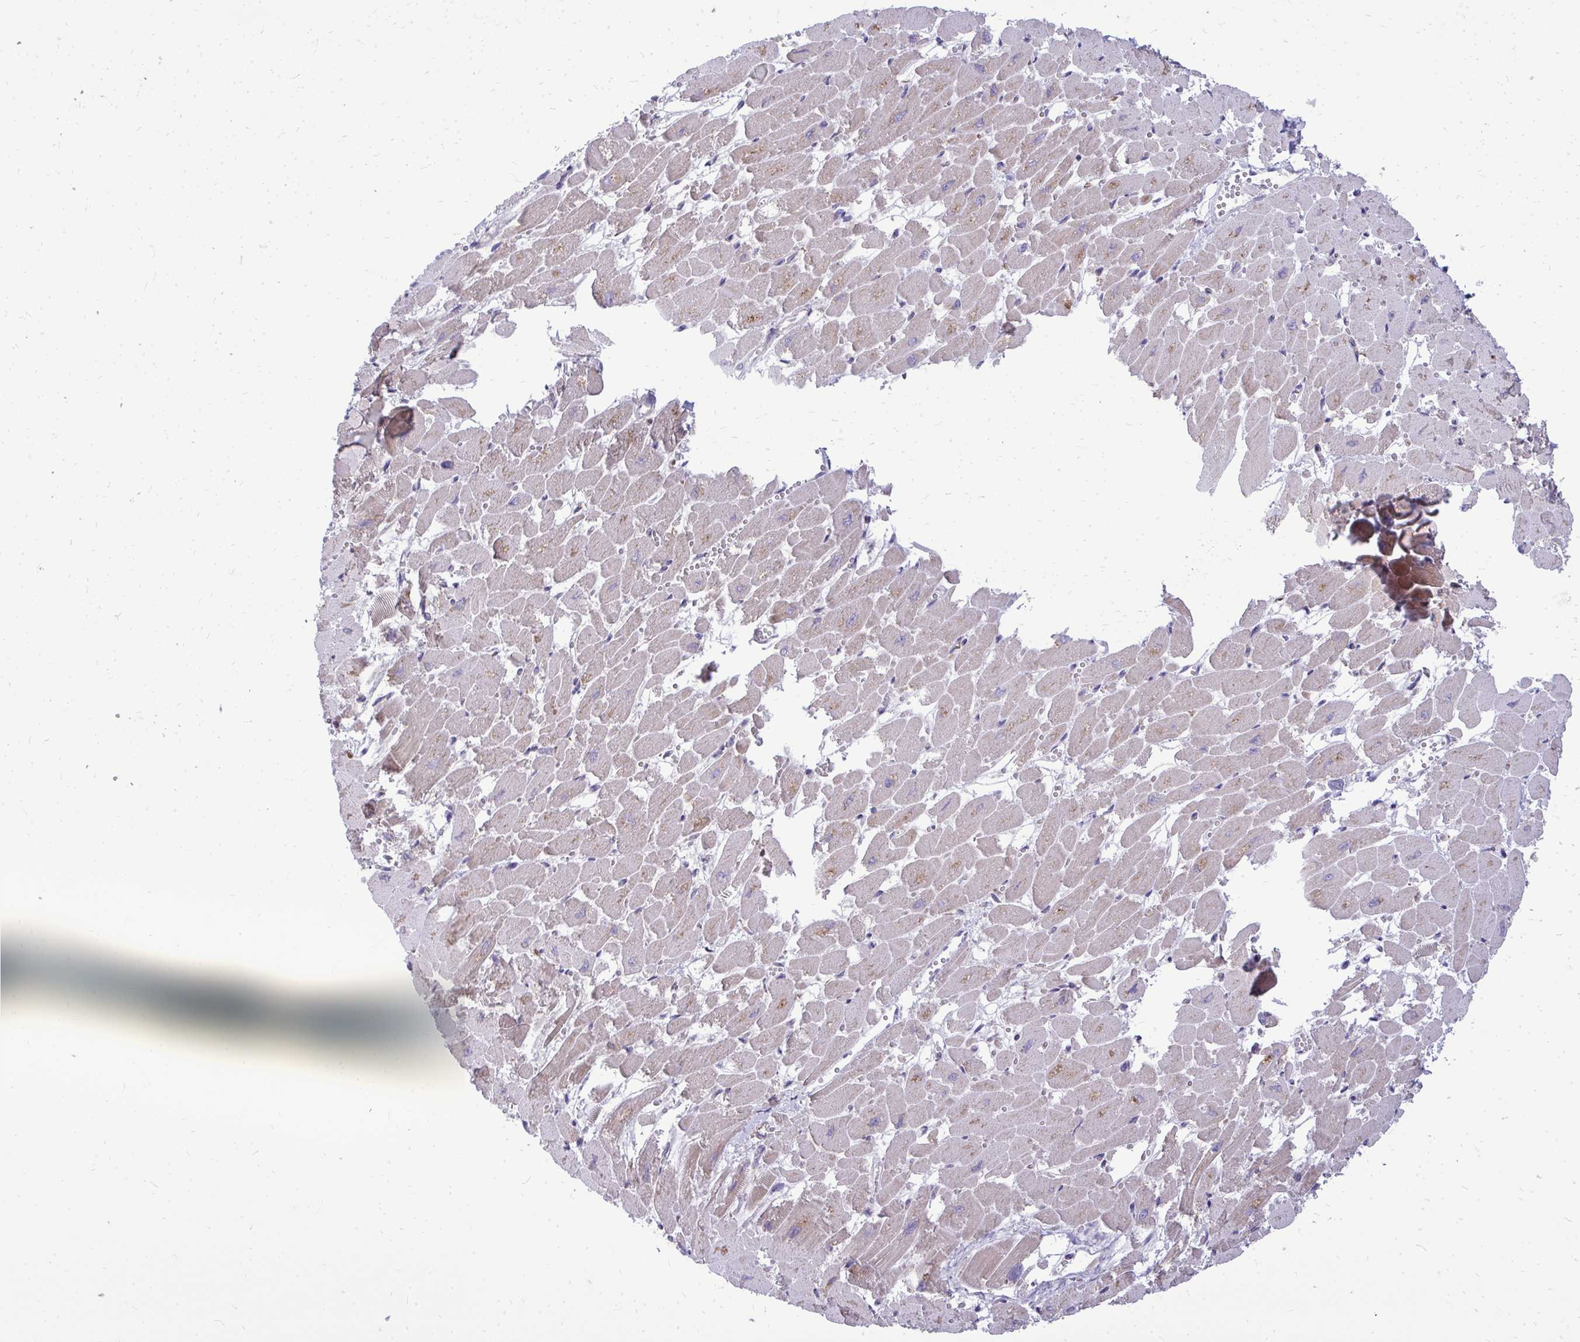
{"staining": {"intensity": "moderate", "quantity": "25%-75%", "location": "cytoplasmic/membranous"}, "tissue": "heart muscle", "cell_type": "Cardiomyocytes", "image_type": "normal", "snomed": [{"axis": "morphology", "description": "Normal tissue, NOS"}, {"axis": "topography", "description": "Heart"}], "caption": "Cardiomyocytes reveal moderate cytoplasmic/membranous staining in approximately 25%-75% of cells in unremarkable heart muscle. (DAB IHC with brightfield microscopy, high magnification).", "gene": "RPLP2", "patient": {"sex": "female", "age": 52}}